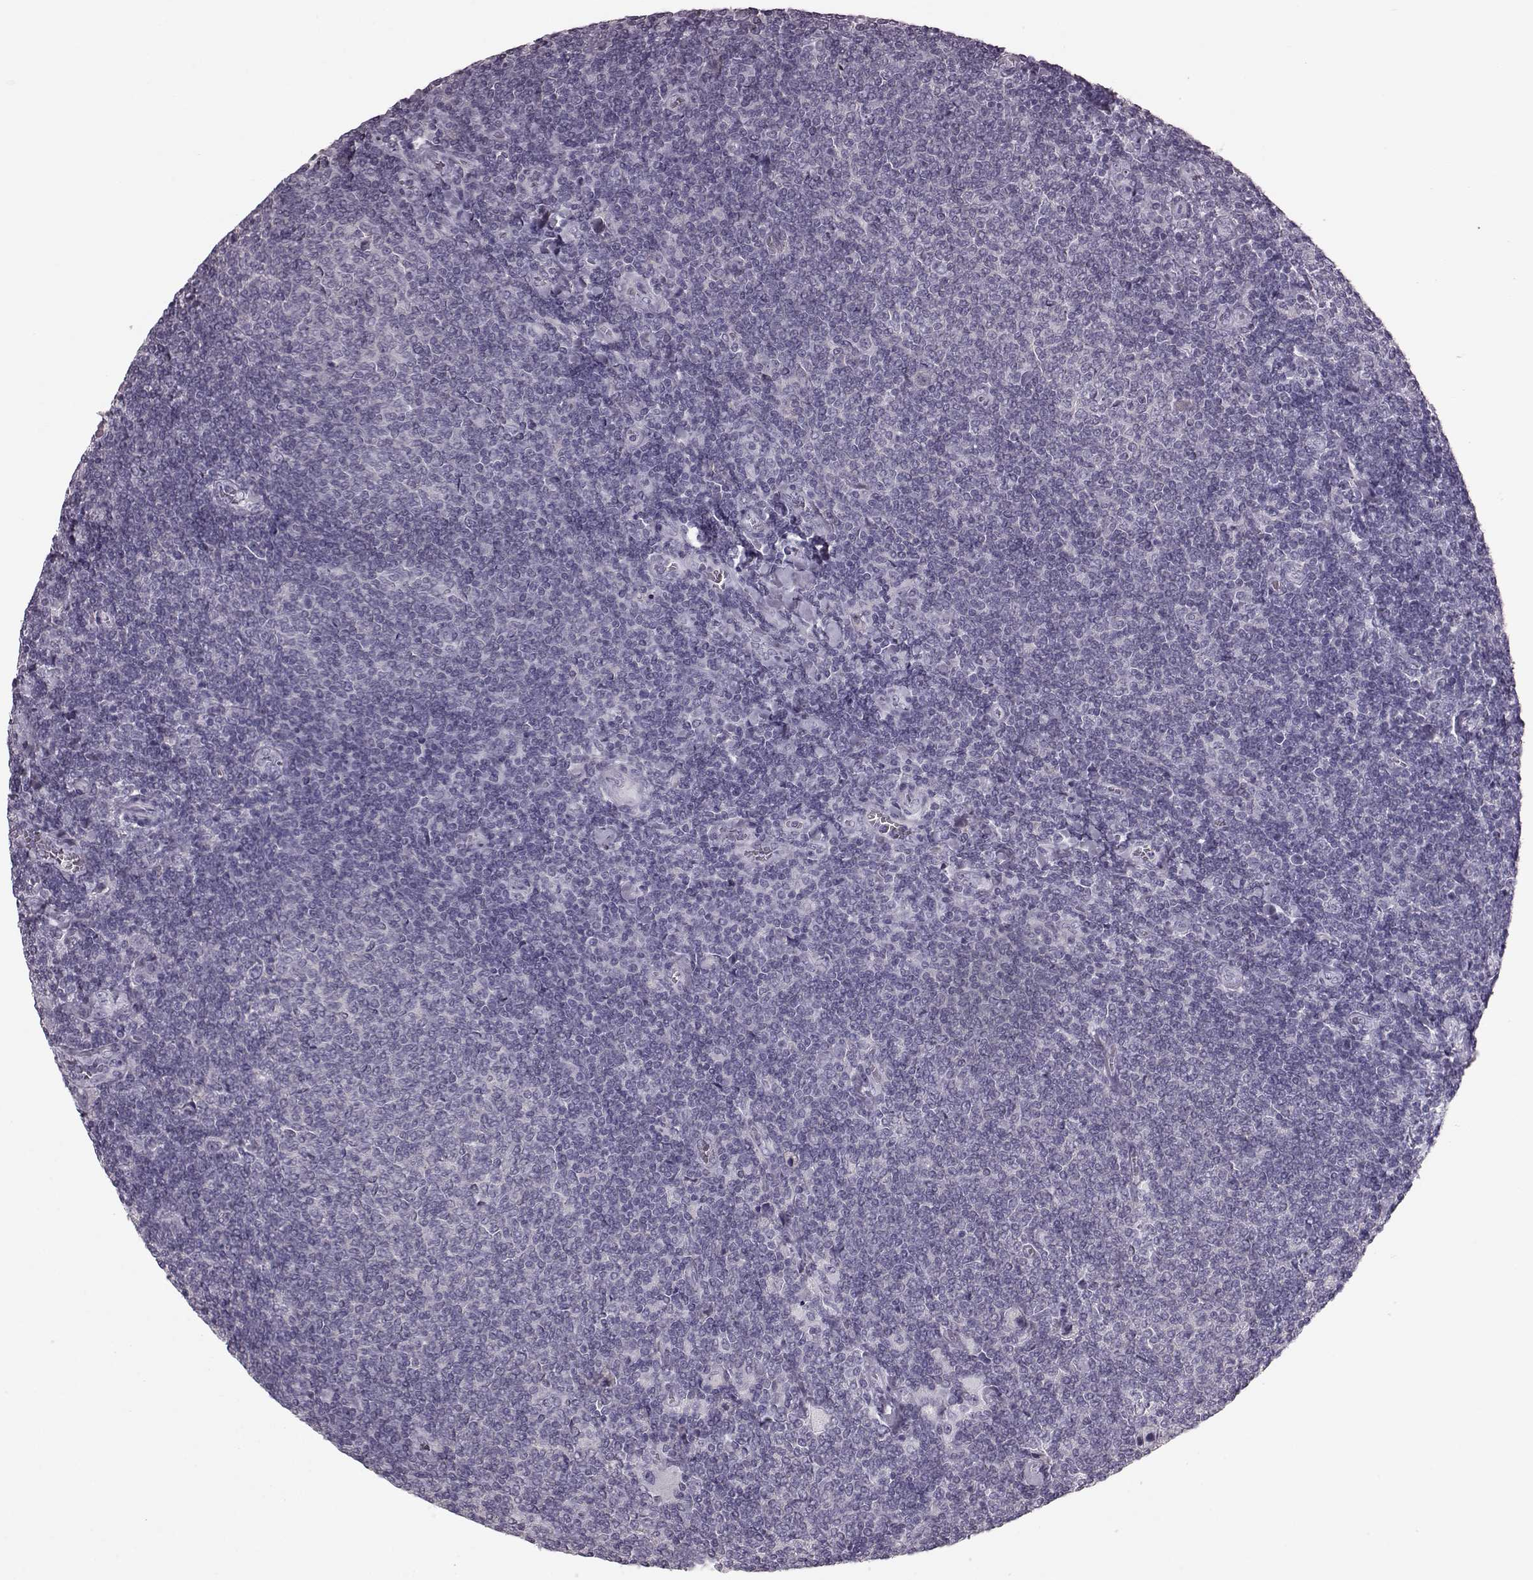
{"staining": {"intensity": "negative", "quantity": "none", "location": "none"}, "tissue": "lymphoma", "cell_type": "Tumor cells", "image_type": "cancer", "snomed": [{"axis": "morphology", "description": "Malignant lymphoma, non-Hodgkin's type, Low grade"}, {"axis": "topography", "description": "Lymph node"}], "caption": "Photomicrograph shows no protein expression in tumor cells of lymphoma tissue.", "gene": "CRYBA2", "patient": {"sex": "male", "age": 52}}